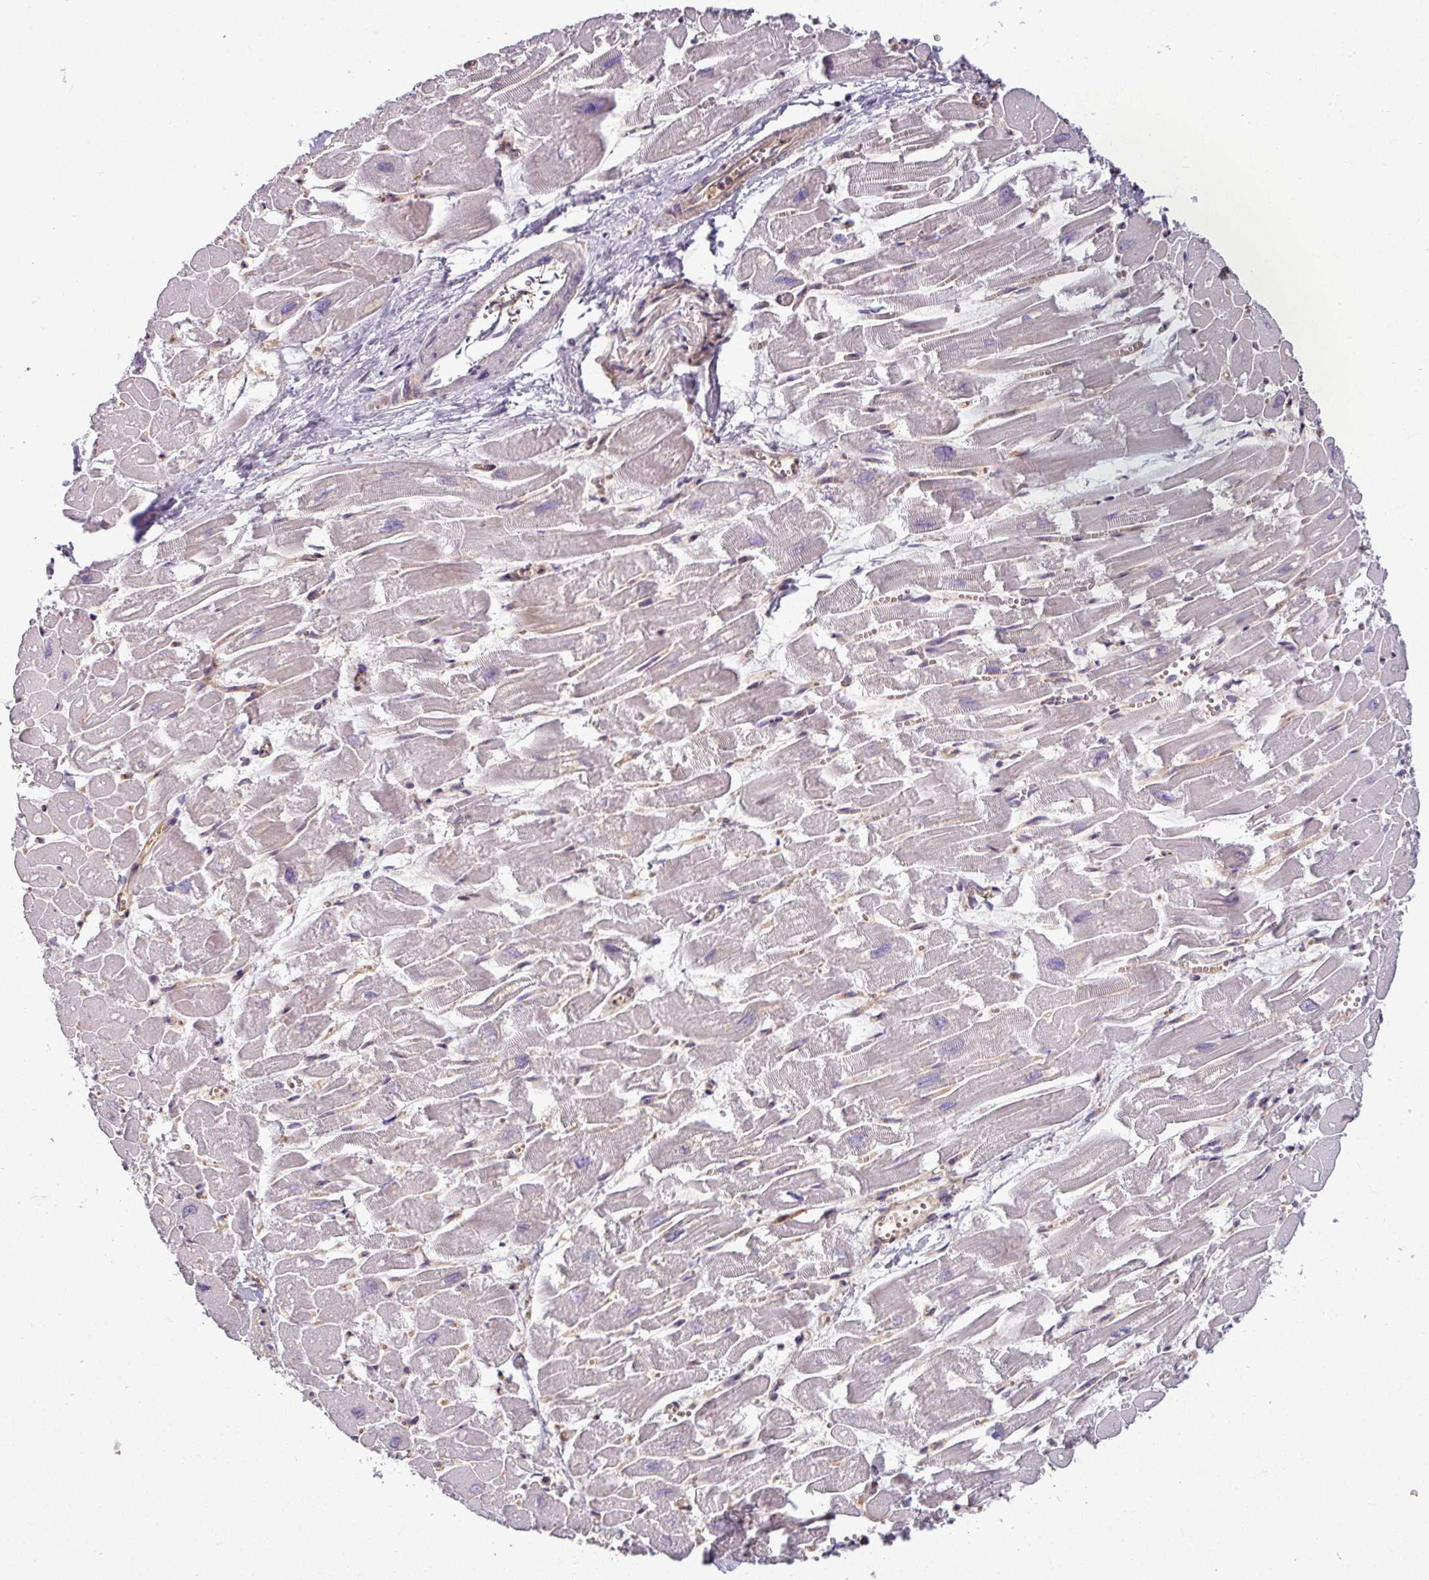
{"staining": {"intensity": "weak", "quantity": "25%-75%", "location": "cytoplasmic/membranous"}, "tissue": "heart muscle", "cell_type": "Cardiomyocytes", "image_type": "normal", "snomed": [{"axis": "morphology", "description": "Normal tissue, NOS"}, {"axis": "topography", "description": "Heart"}], "caption": "High-magnification brightfield microscopy of normal heart muscle stained with DAB (brown) and counterstained with hematoxylin (blue). cardiomyocytes exhibit weak cytoplasmic/membranous staining is present in approximately25%-75% of cells.", "gene": "KCTD11", "patient": {"sex": "male", "age": 54}}